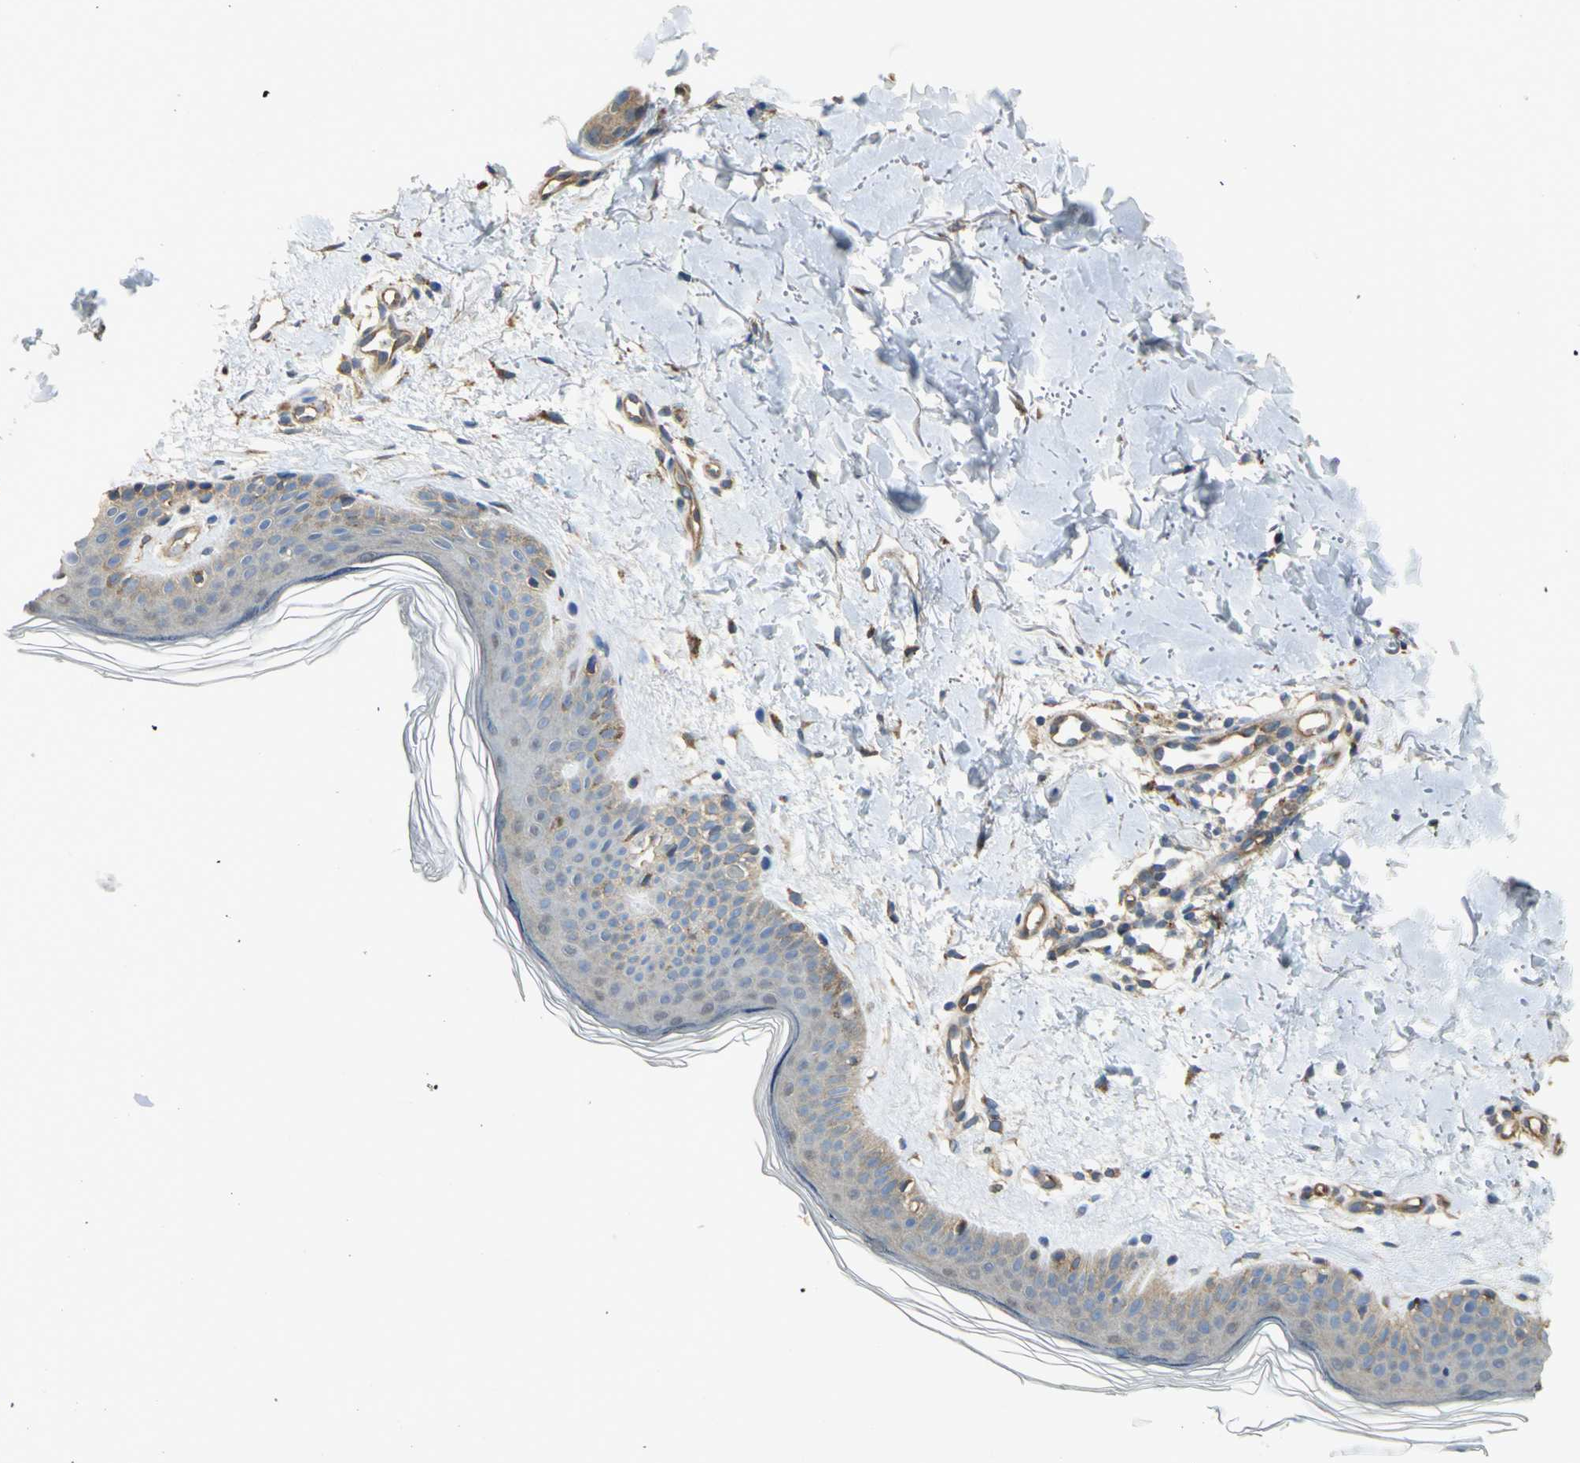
{"staining": {"intensity": "moderate", "quantity": ">75%", "location": "cytoplasmic/membranous"}, "tissue": "skin", "cell_type": "Fibroblasts", "image_type": "normal", "snomed": [{"axis": "morphology", "description": "Normal tissue, NOS"}, {"axis": "topography", "description": "Skin"}], "caption": "Immunohistochemical staining of benign human skin displays medium levels of moderate cytoplasmic/membranous expression in about >75% of fibroblasts.", "gene": "DIAPH2", "patient": {"sex": "female", "age": 56}}